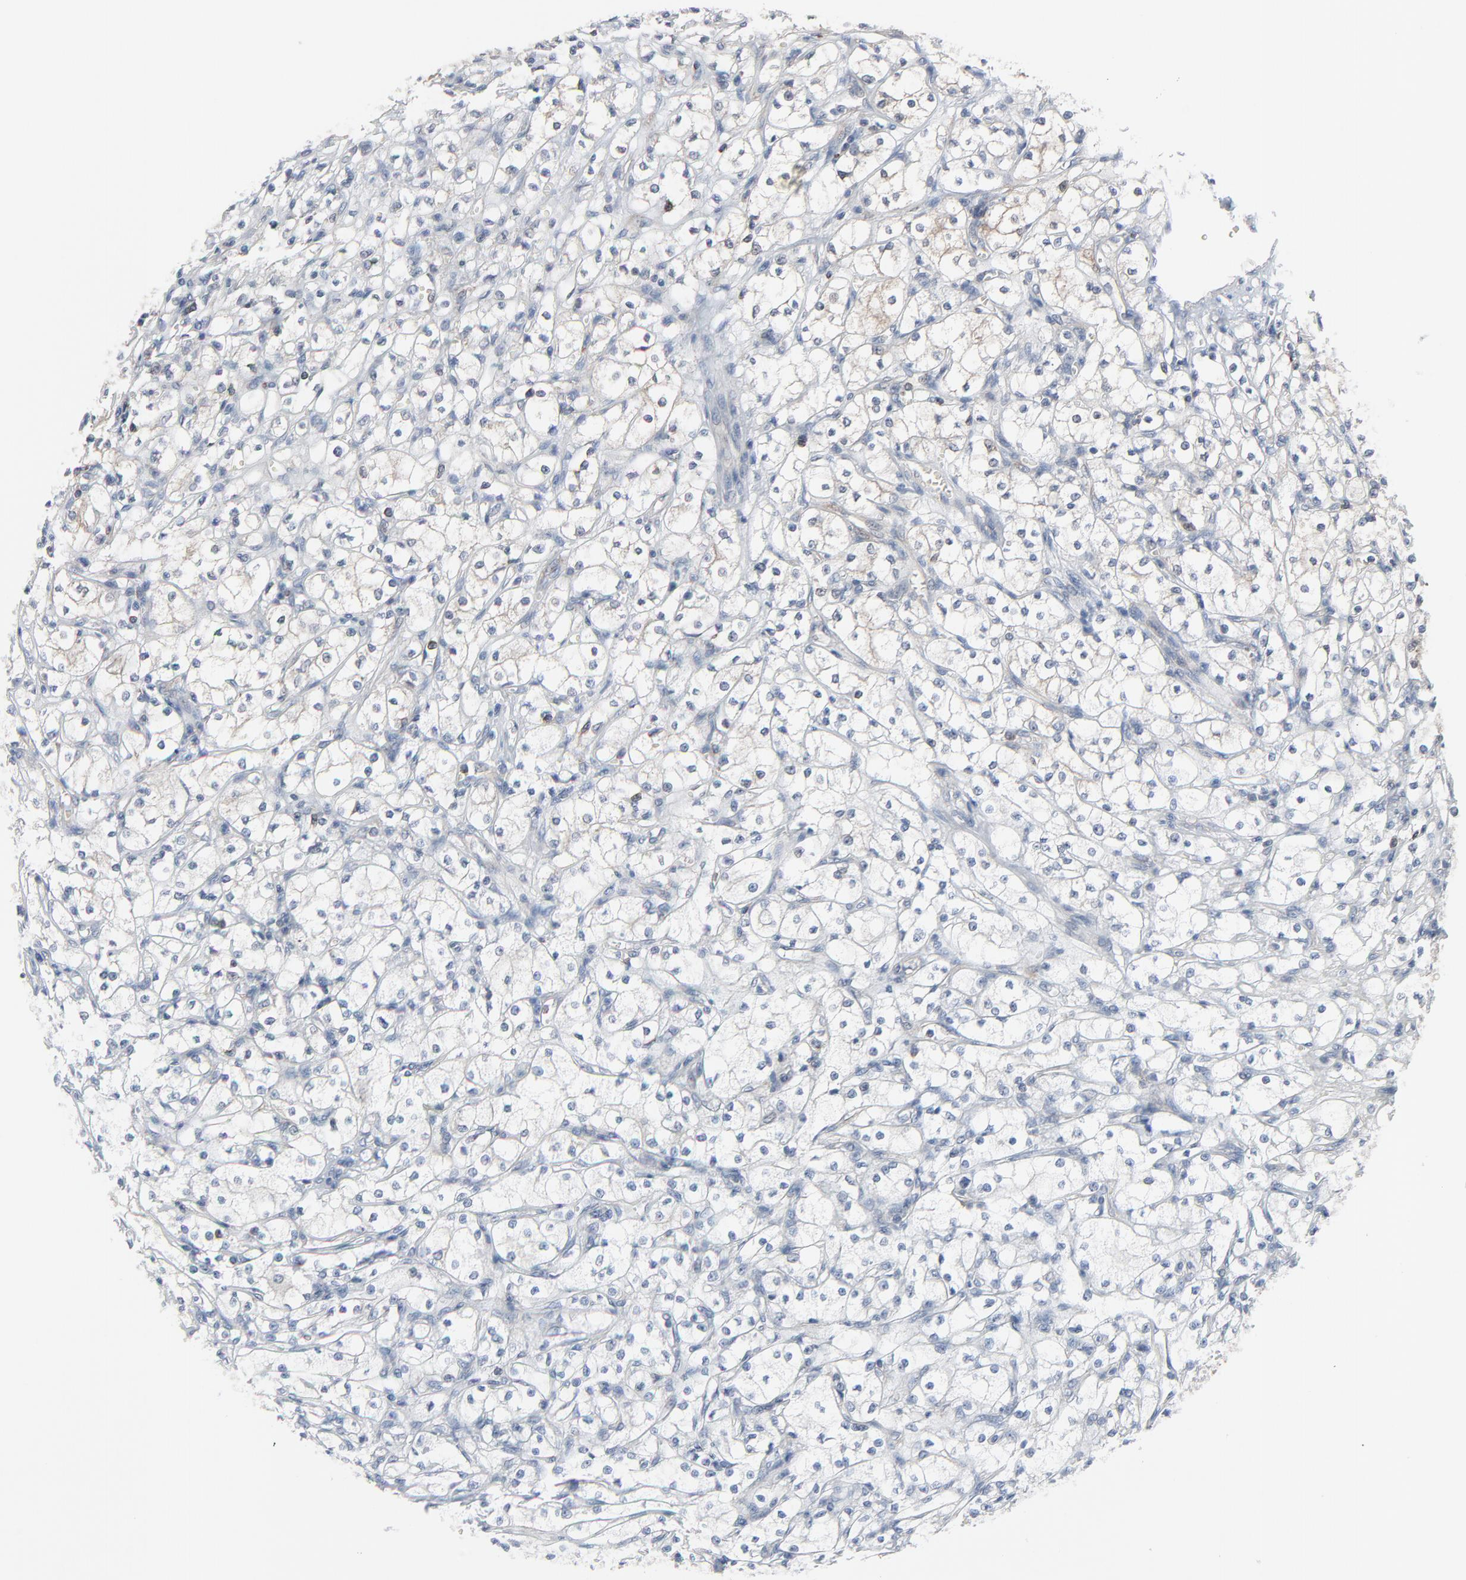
{"staining": {"intensity": "negative", "quantity": "none", "location": "none"}, "tissue": "renal cancer", "cell_type": "Tumor cells", "image_type": "cancer", "snomed": [{"axis": "morphology", "description": "Adenocarcinoma, NOS"}, {"axis": "topography", "description": "Kidney"}], "caption": "Immunohistochemistry (IHC) image of neoplastic tissue: human renal cancer (adenocarcinoma) stained with DAB (3,3'-diaminobenzidine) displays no significant protein expression in tumor cells.", "gene": "OPTN", "patient": {"sex": "male", "age": 61}}